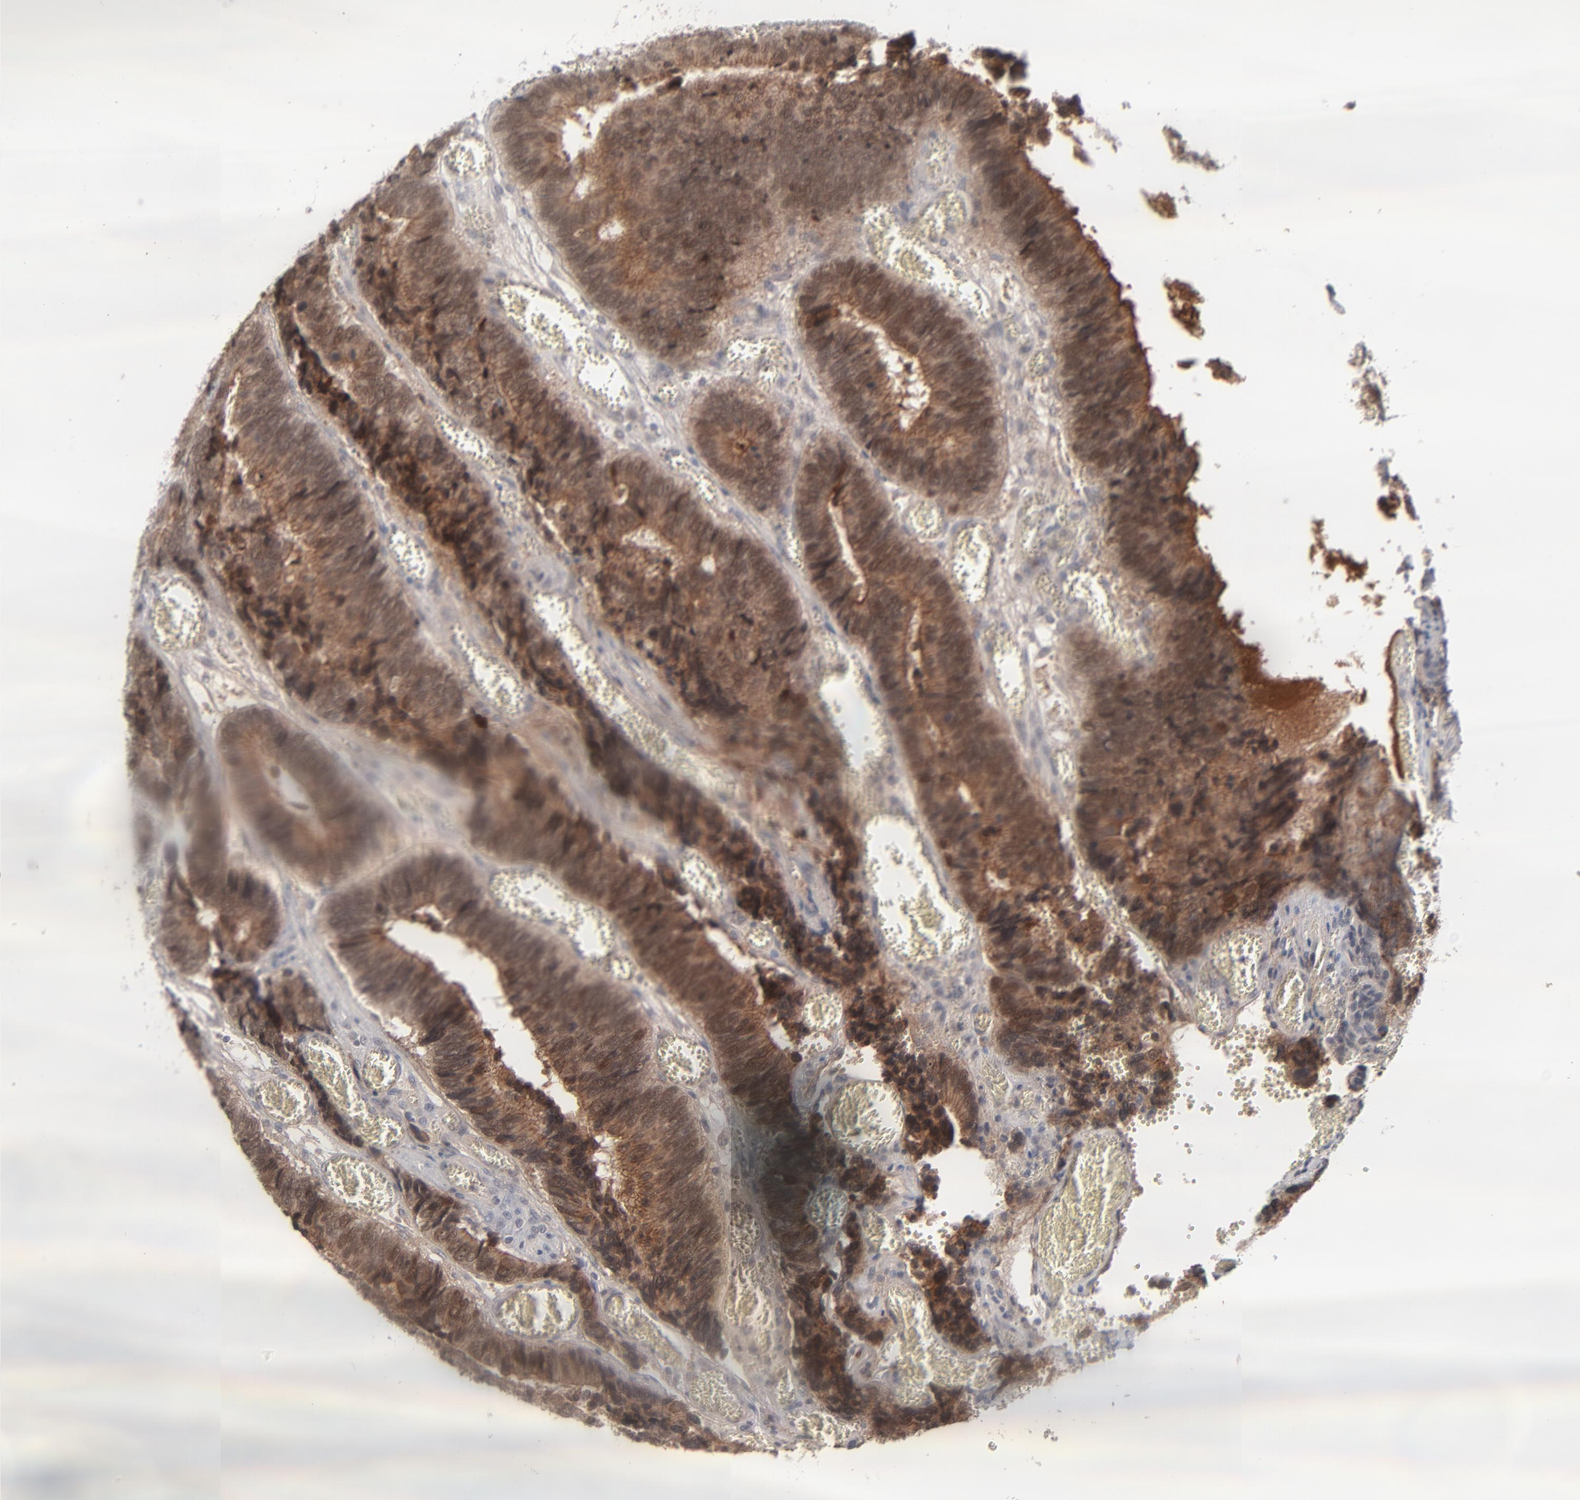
{"staining": {"intensity": "strong", "quantity": ">75%", "location": "cytoplasmic/membranous,nuclear"}, "tissue": "colorectal cancer", "cell_type": "Tumor cells", "image_type": "cancer", "snomed": [{"axis": "morphology", "description": "Adenocarcinoma, NOS"}, {"axis": "topography", "description": "Colon"}], "caption": "Strong cytoplasmic/membranous and nuclear expression for a protein is seen in about >75% of tumor cells of colorectal adenocarcinoma using immunohistochemistry.", "gene": "POF1B", "patient": {"sex": "male", "age": 72}}